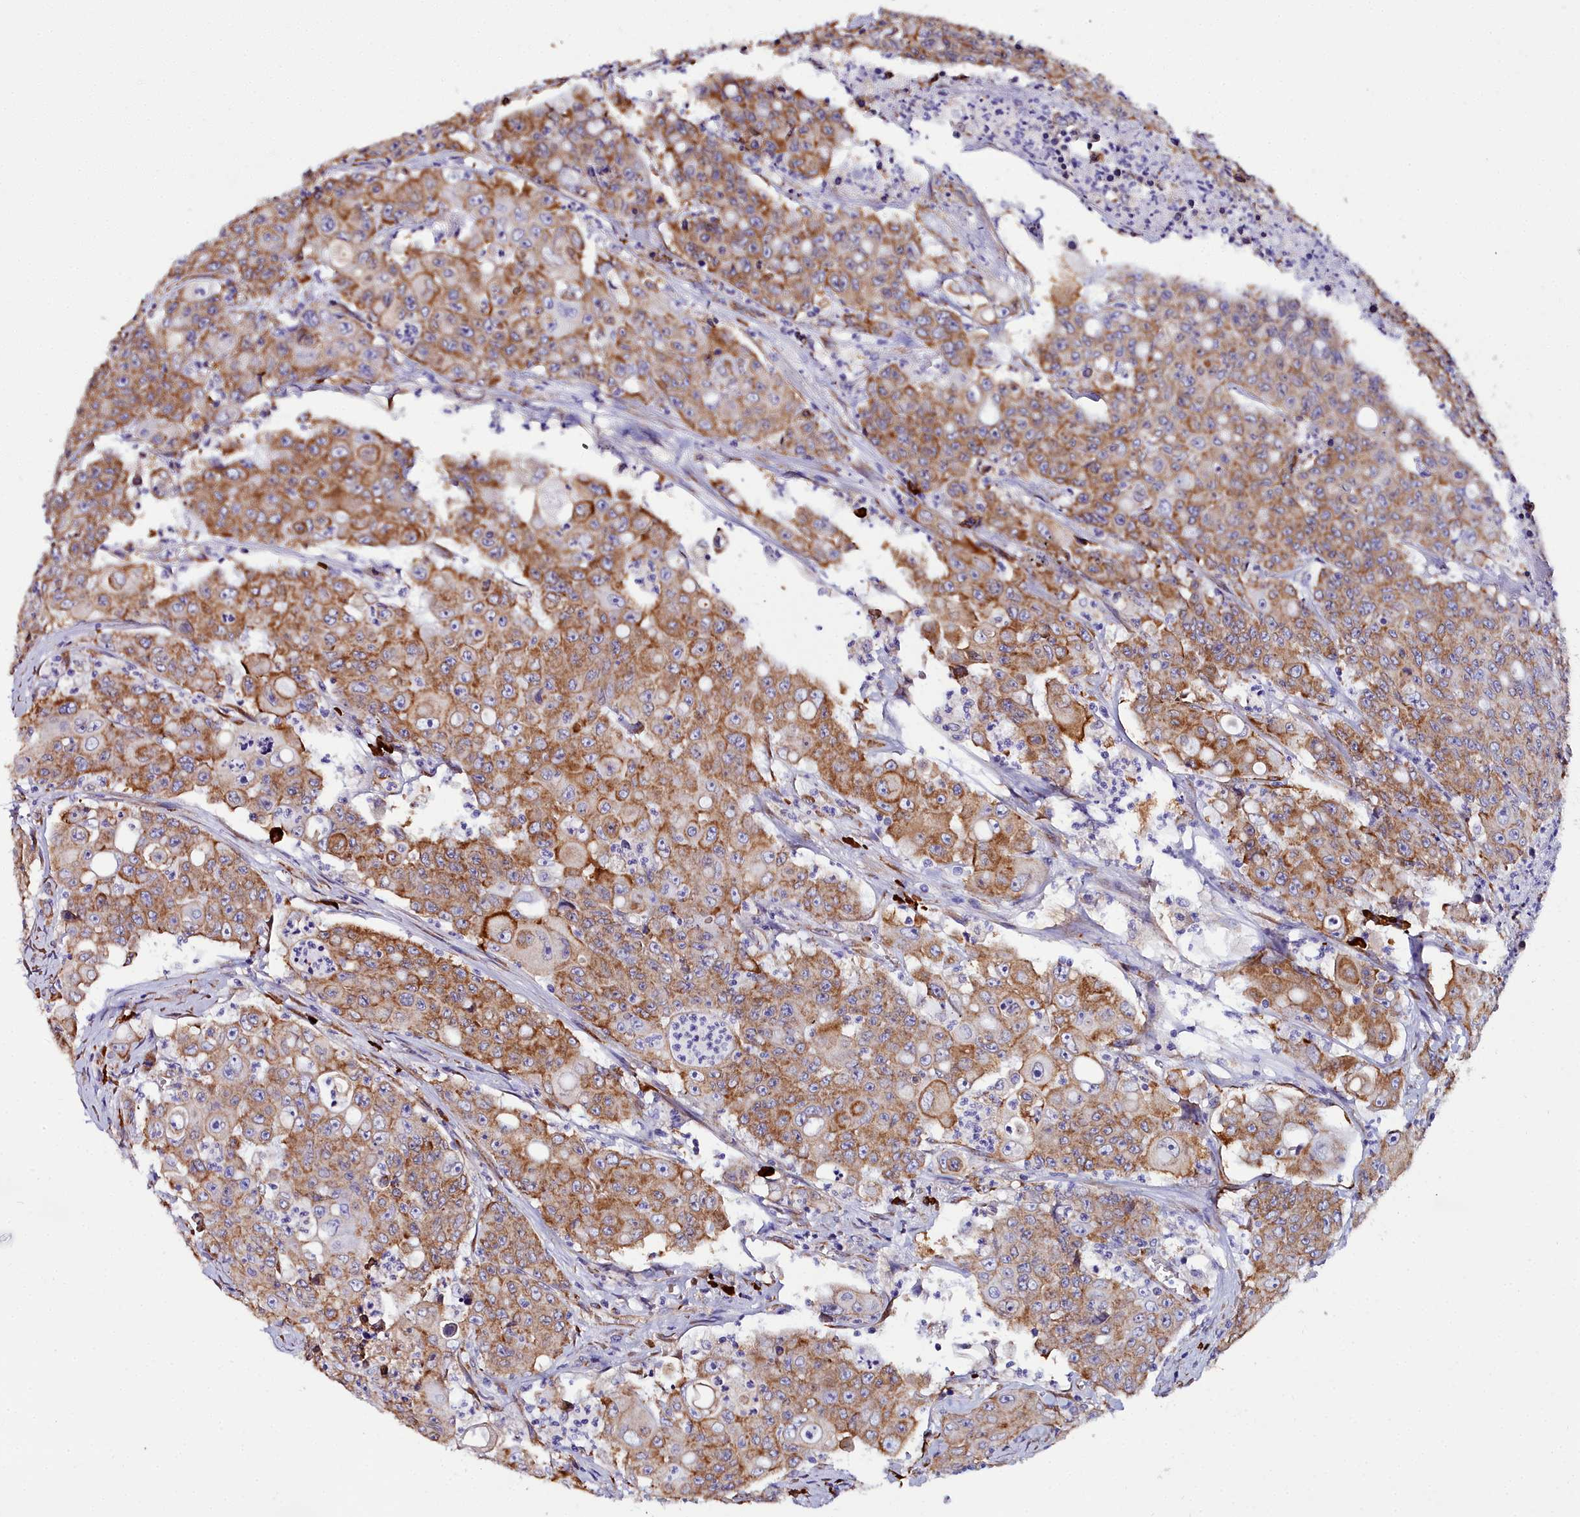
{"staining": {"intensity": "moderate", "quantity": ">75%", "location": "cytoplasmic/membranous"}, "tissue": "colorectal cancer", "cell_type": "Tumor cells", "image_type": "cancer", "snomed": [{"axis": "morphology", "description": "Adenocarcinoma, NOS"}, {"axis": "topography", "description": "Colon"}], "caption": "Moderate cytoplasmic/membranous protein expression is identified in about >75% of tumor cells in colorectal adenocarcinoma. (IHC, brightfield microscopy, high magnification).", "gene": "TXNDC5", "patient": {"sex": "male", "age": 51}}